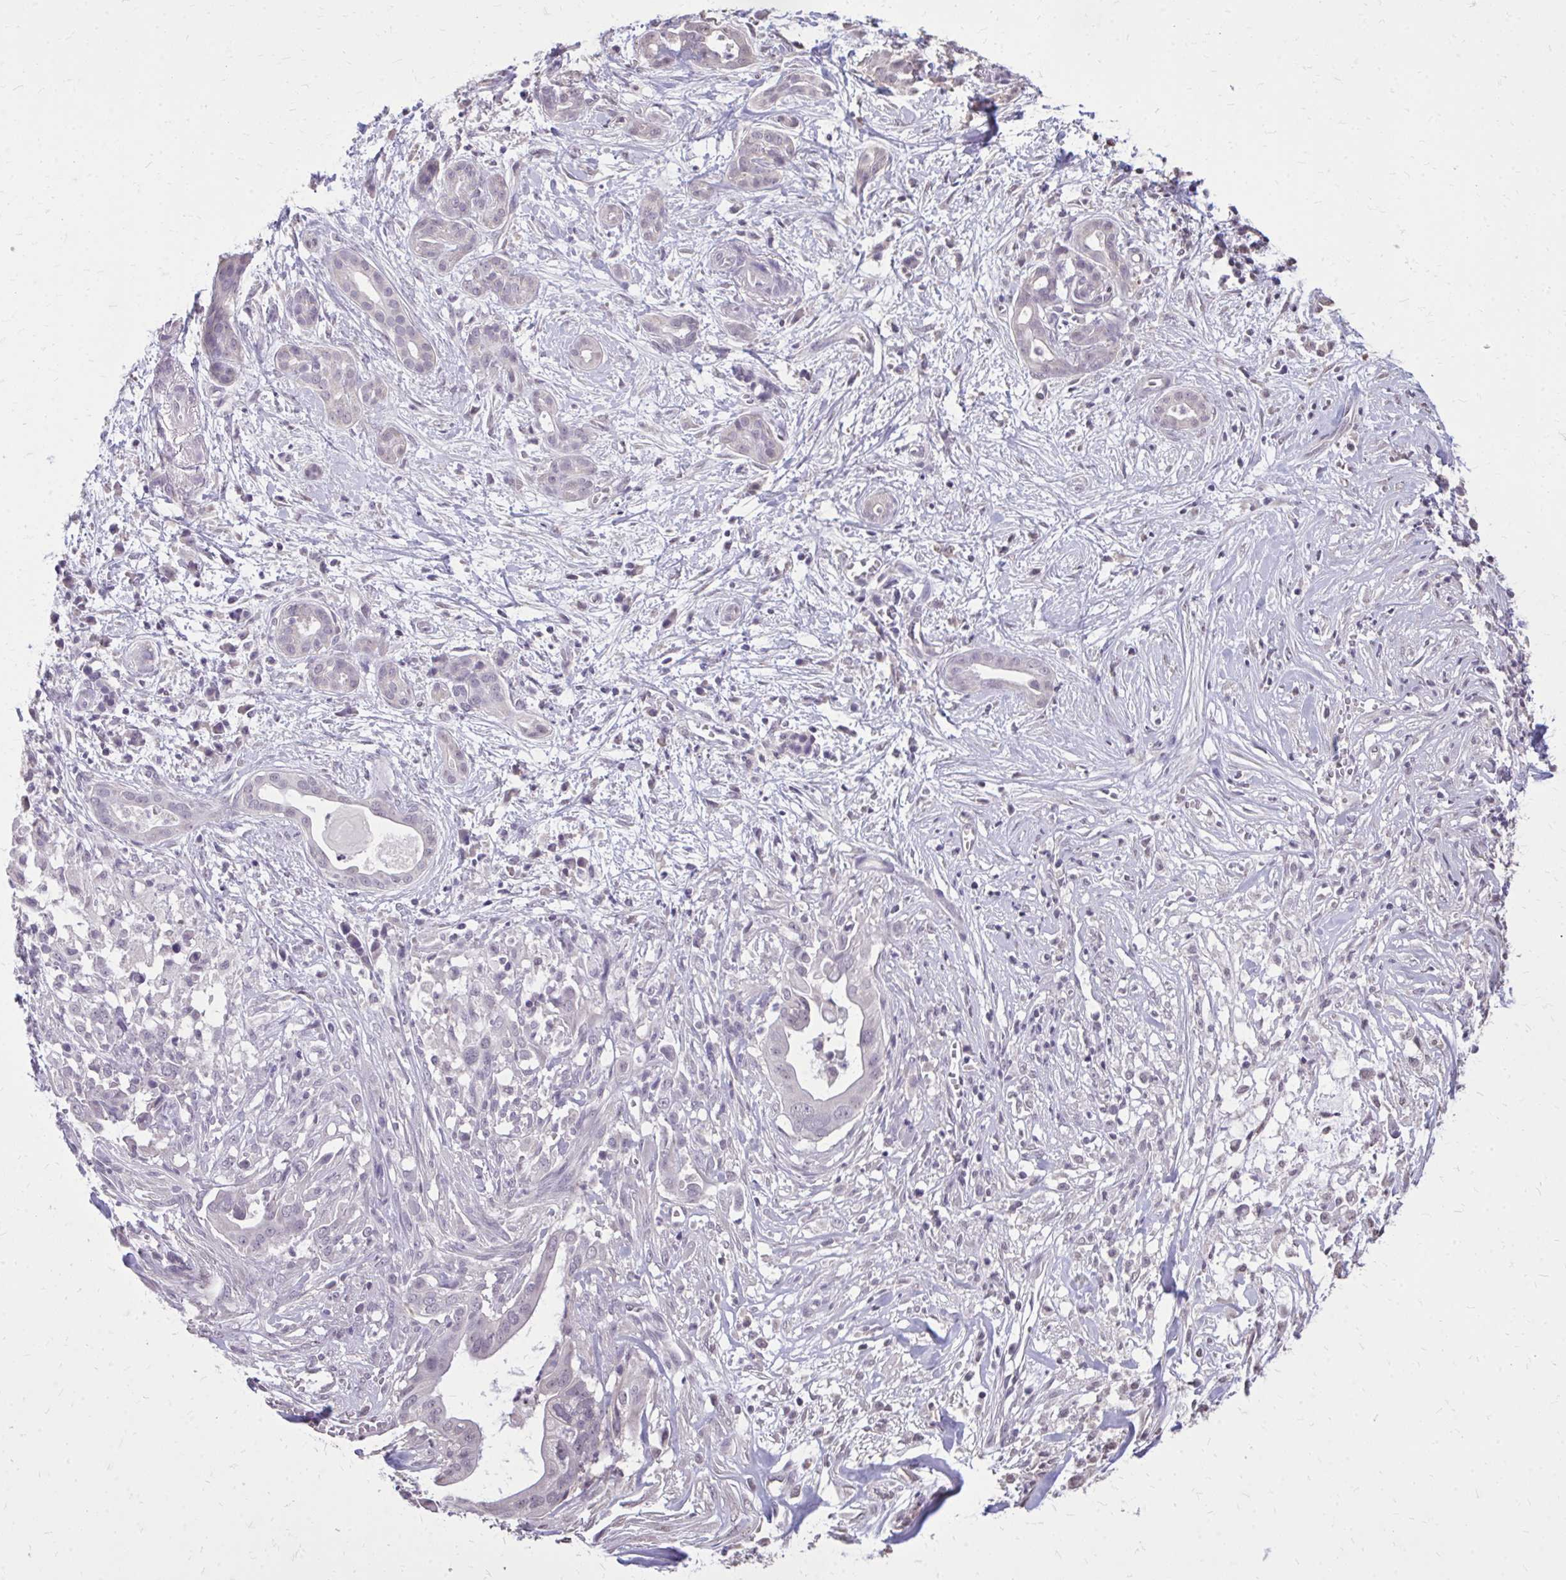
{"staining": {"intensity": "negative", "quantity": "none", "location": "none"}, "tissue": "pancreatic cancer", "cell_type": "Tumor cells", "image_type": "cancer", "snomed": [{"axis": "morphology", "description": "Adenocarcinoma, NOS"}, {"axis": "topography", "description": "Pancreas"}], "caption": "Pancreatic adenocarcinoma stained for a protein using immunohistochemistry (IHC) exhibits no staining tumor cells.", "gene": "AKAP5", "patient": {"sex": "male", "age": 61}}